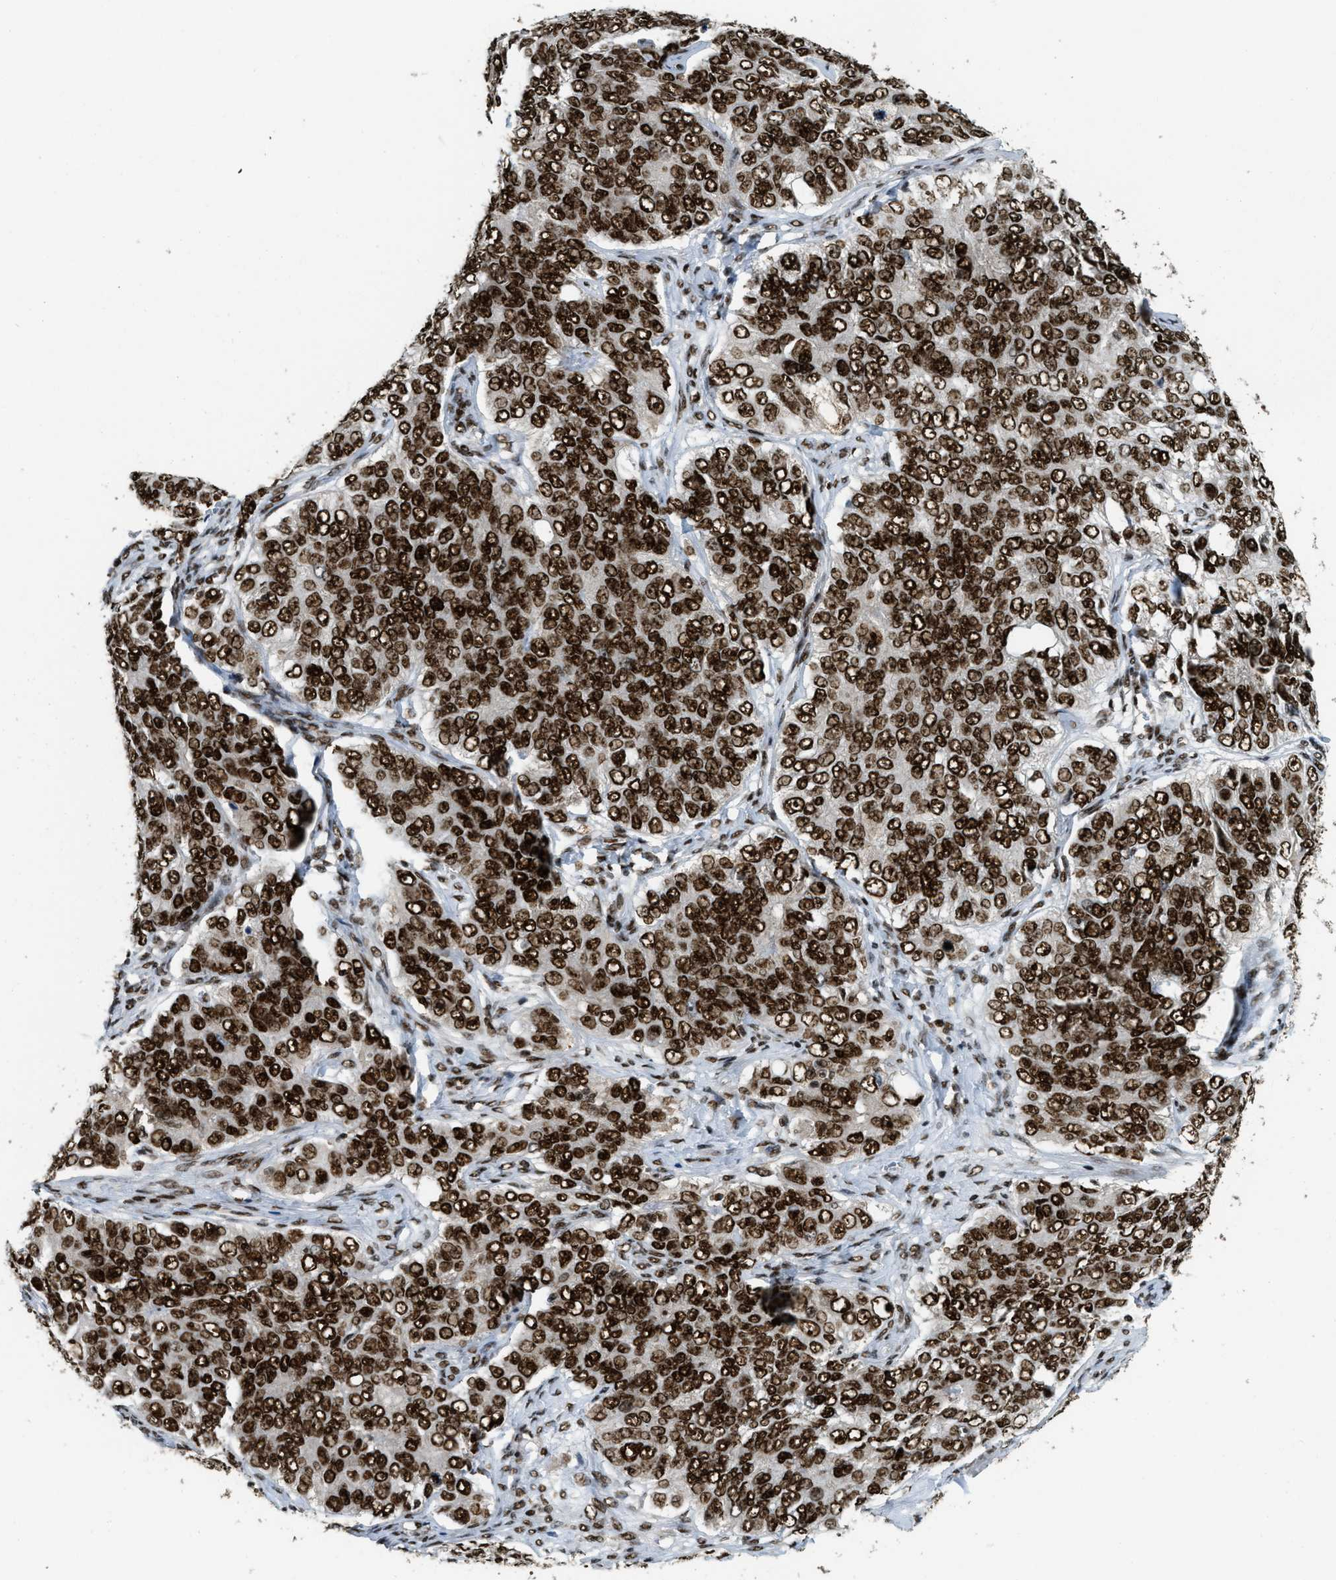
{"staining": {"intensity": "strong", "quantity": ">75%", "location": "nuclear"}, "tissue": "ovarian cancer", "cell_type": "Tumor cells", "image_type": "cancer", "snomed": [{"axis": "morphology", "description": "Carcinoma, endometroid"}, {"axis": "topography", "description": "Ovary"}], "caption": "Protein expression analysis of human ovarian endometroid carcinoma reveals strong nuclear expression in about >75% of tumor cells. The protein of interest is stained brown, and the nuclei are stained in blue (DAB IHC with brightfield microscopy, high magnification).", "gene": "NUMA1", "patient": {"sex": "female", "age": 51}}